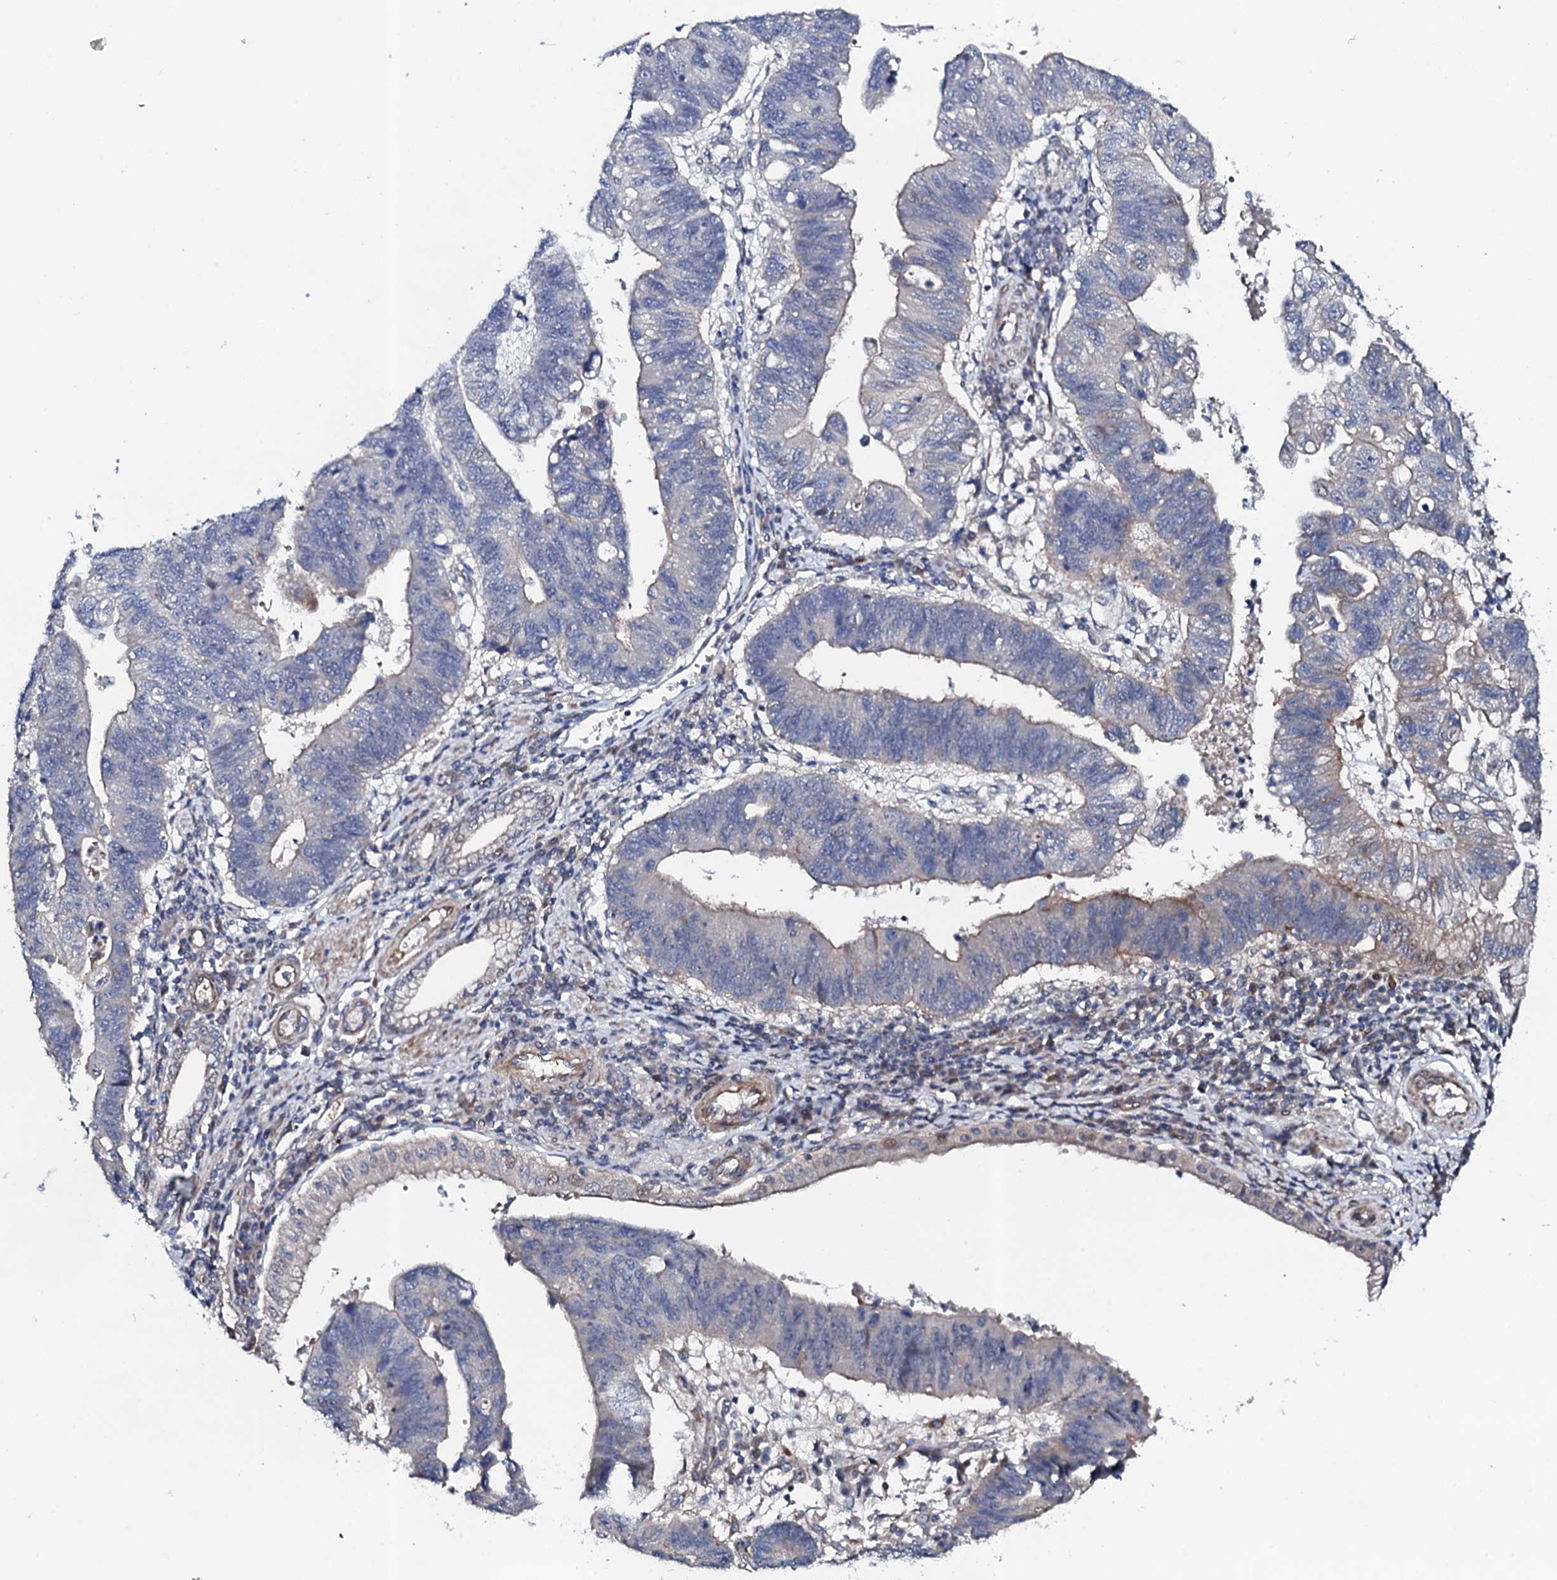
{"staining": {"intensity": "negative", "quantity": "none", "location": "none"}, "tissue": "stomach cancer", "cell_type": "Tumor cells", "image_type": "cancer", "snomed": [{"axis": "morphology", "description": "Adenocarcinoma, NOS"}, {"axis": "topography", "description": "Stomach"}], "caption": "Stomach cancer (adenocarcinoma) was stained to show a protein in brown. There is no significant positivity in tumor cells.", "gene": "CIAO2A", "patient": {"sex": "male", "age": 59}}